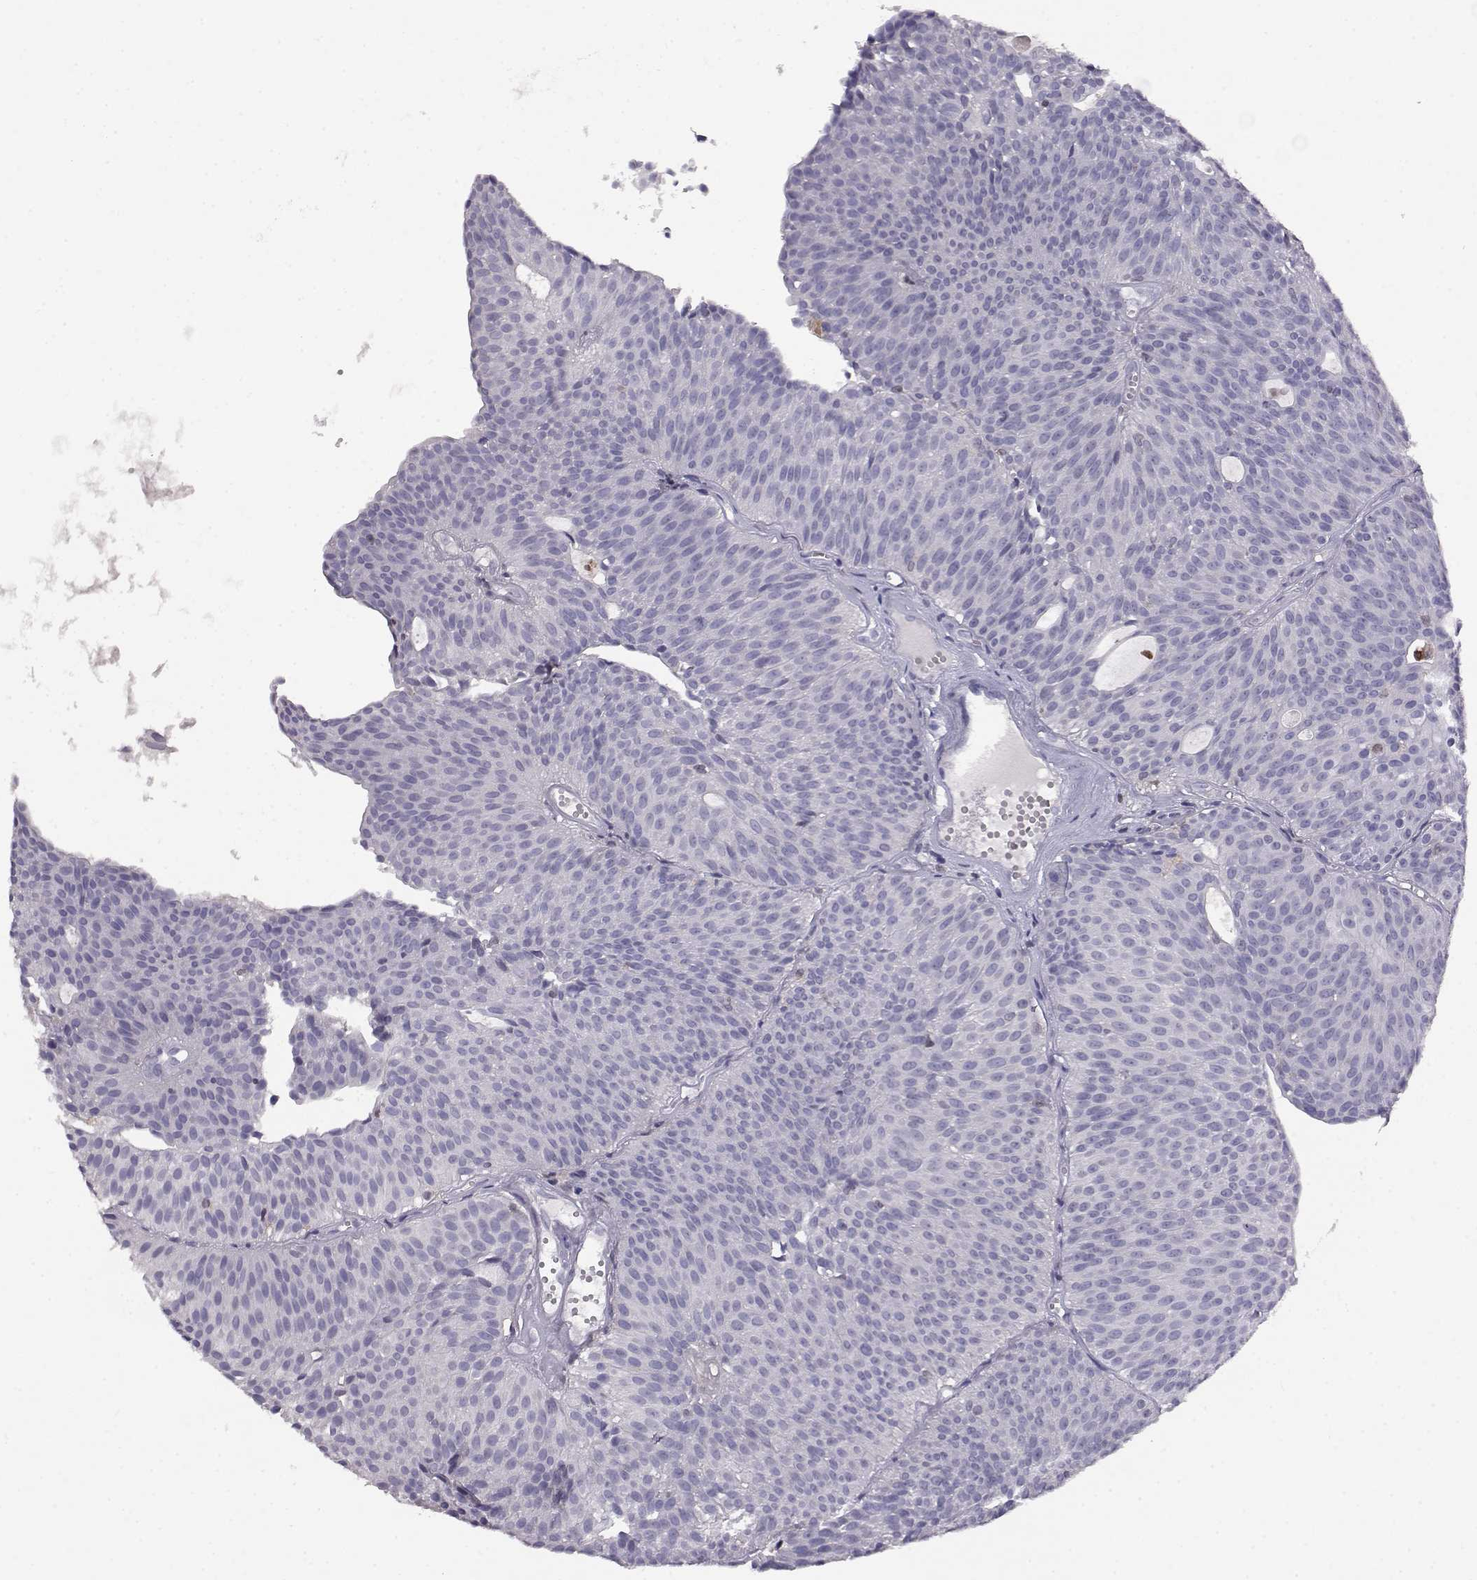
{"staining": {"intensity": "negative", "quantity": "none", "location": "none"}, "tissue": "urothelial cancer", "cell_type": "Tumor cells", "image_type": "cancer", "snomed": [{"axis": "morphology", "description": "Urothelial carcinoma, Low grade"}, {"axis": "topography", "description": "Urinary bladder"}], "caption": "Immunohistochemical staining of urothelial cancer shows no significant staining in tumor cells.", "gene": "AKR1B1", "patient": {"sex": "male", "age": 63}}